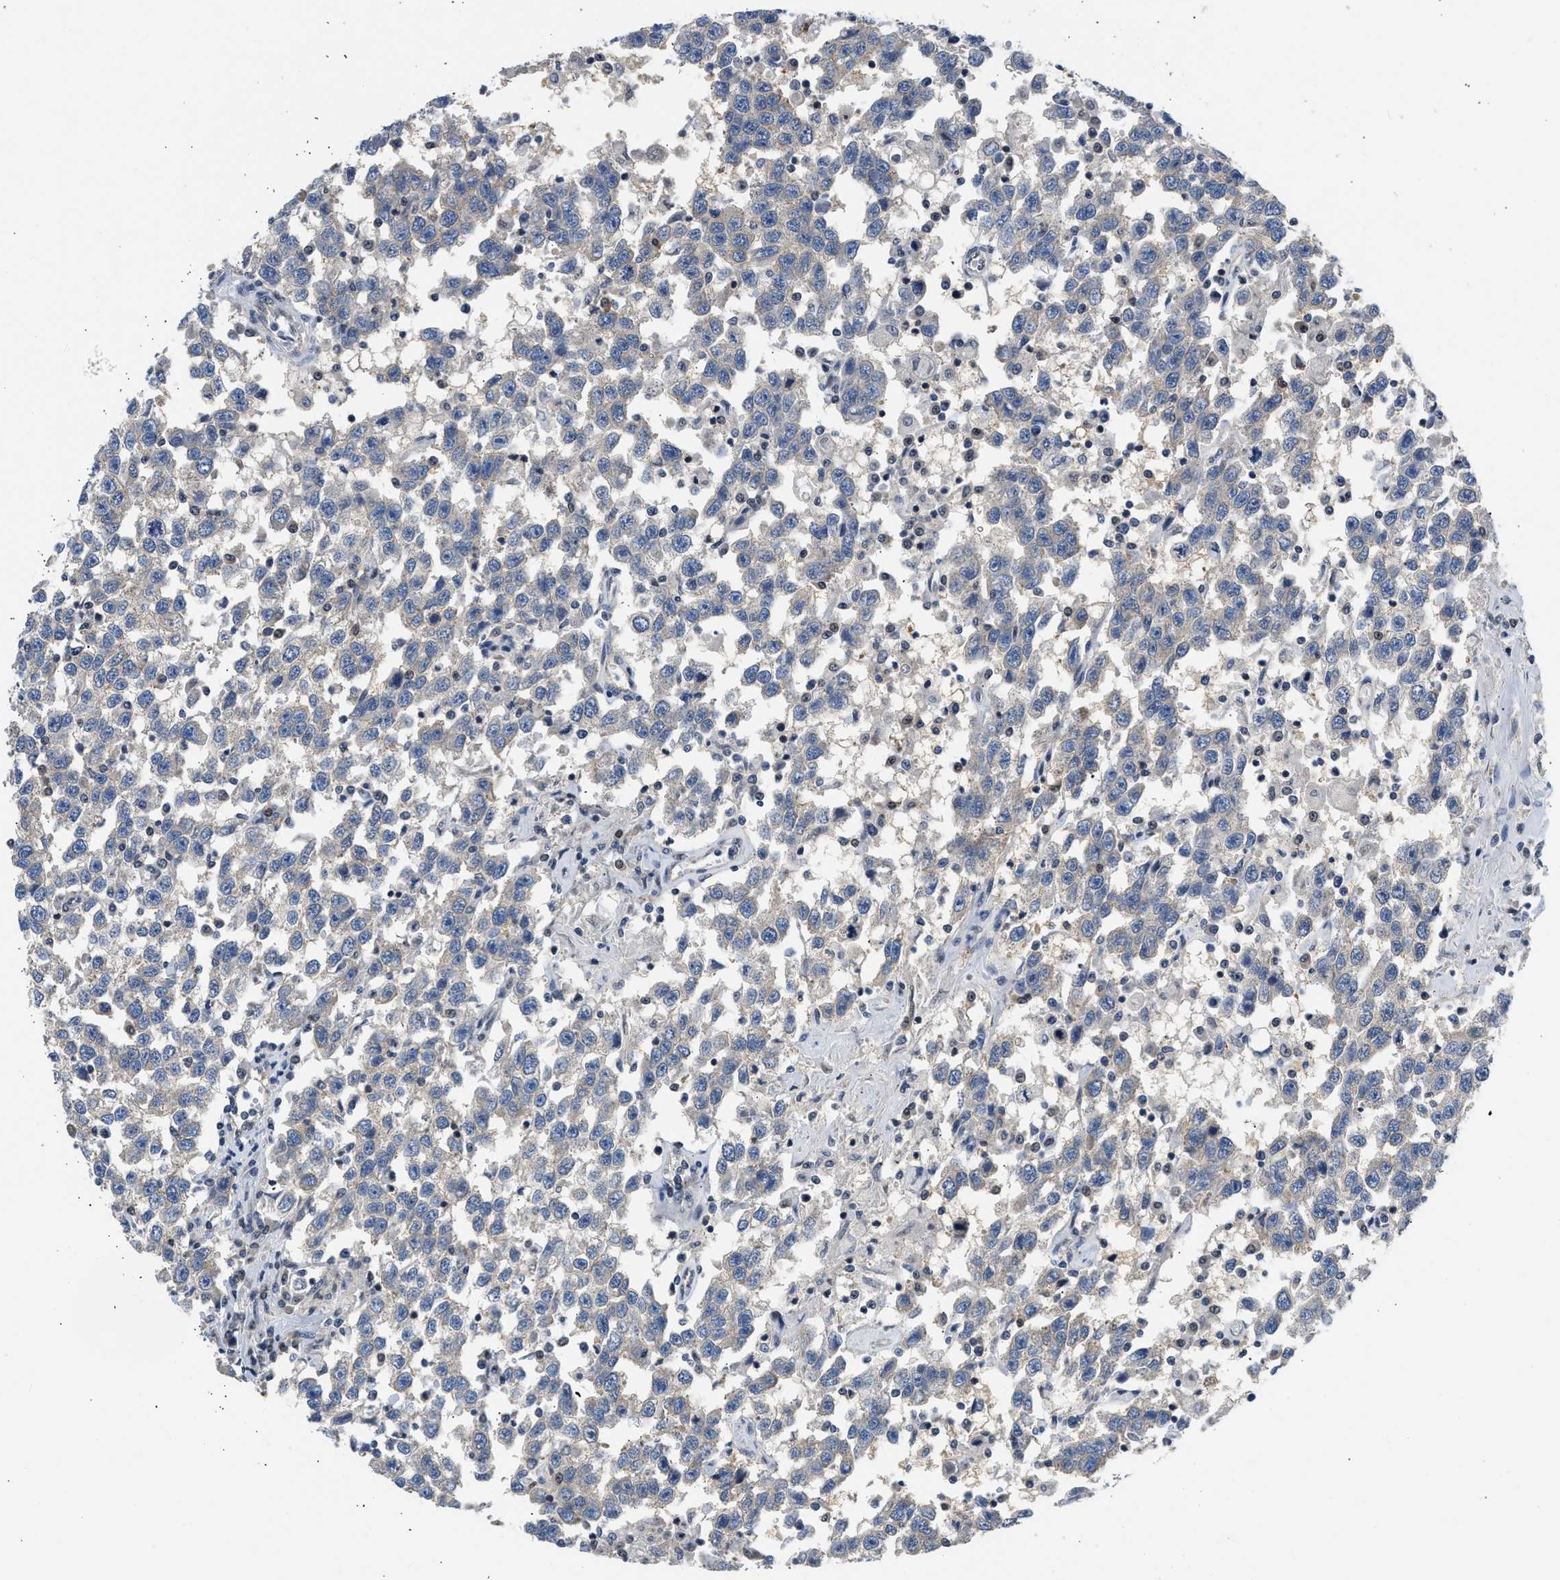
{"staining": {"intensity": "negative", "quantity": "none", "location": "none"}, "tissue": "testis cancer", "cell_type": "Tumor cells", "image_type": "cancer", "snomed": [{"axis": "morphology", "description": "Seminoma, NOS"}, {"axis": "topography", "description": "Testis"}], "caption": "The micrograph displays no staining of tumor cells in testis cancer (seminoma).", "gene": "OLIG3", "patient": {"sex": "male", "age": 41}}